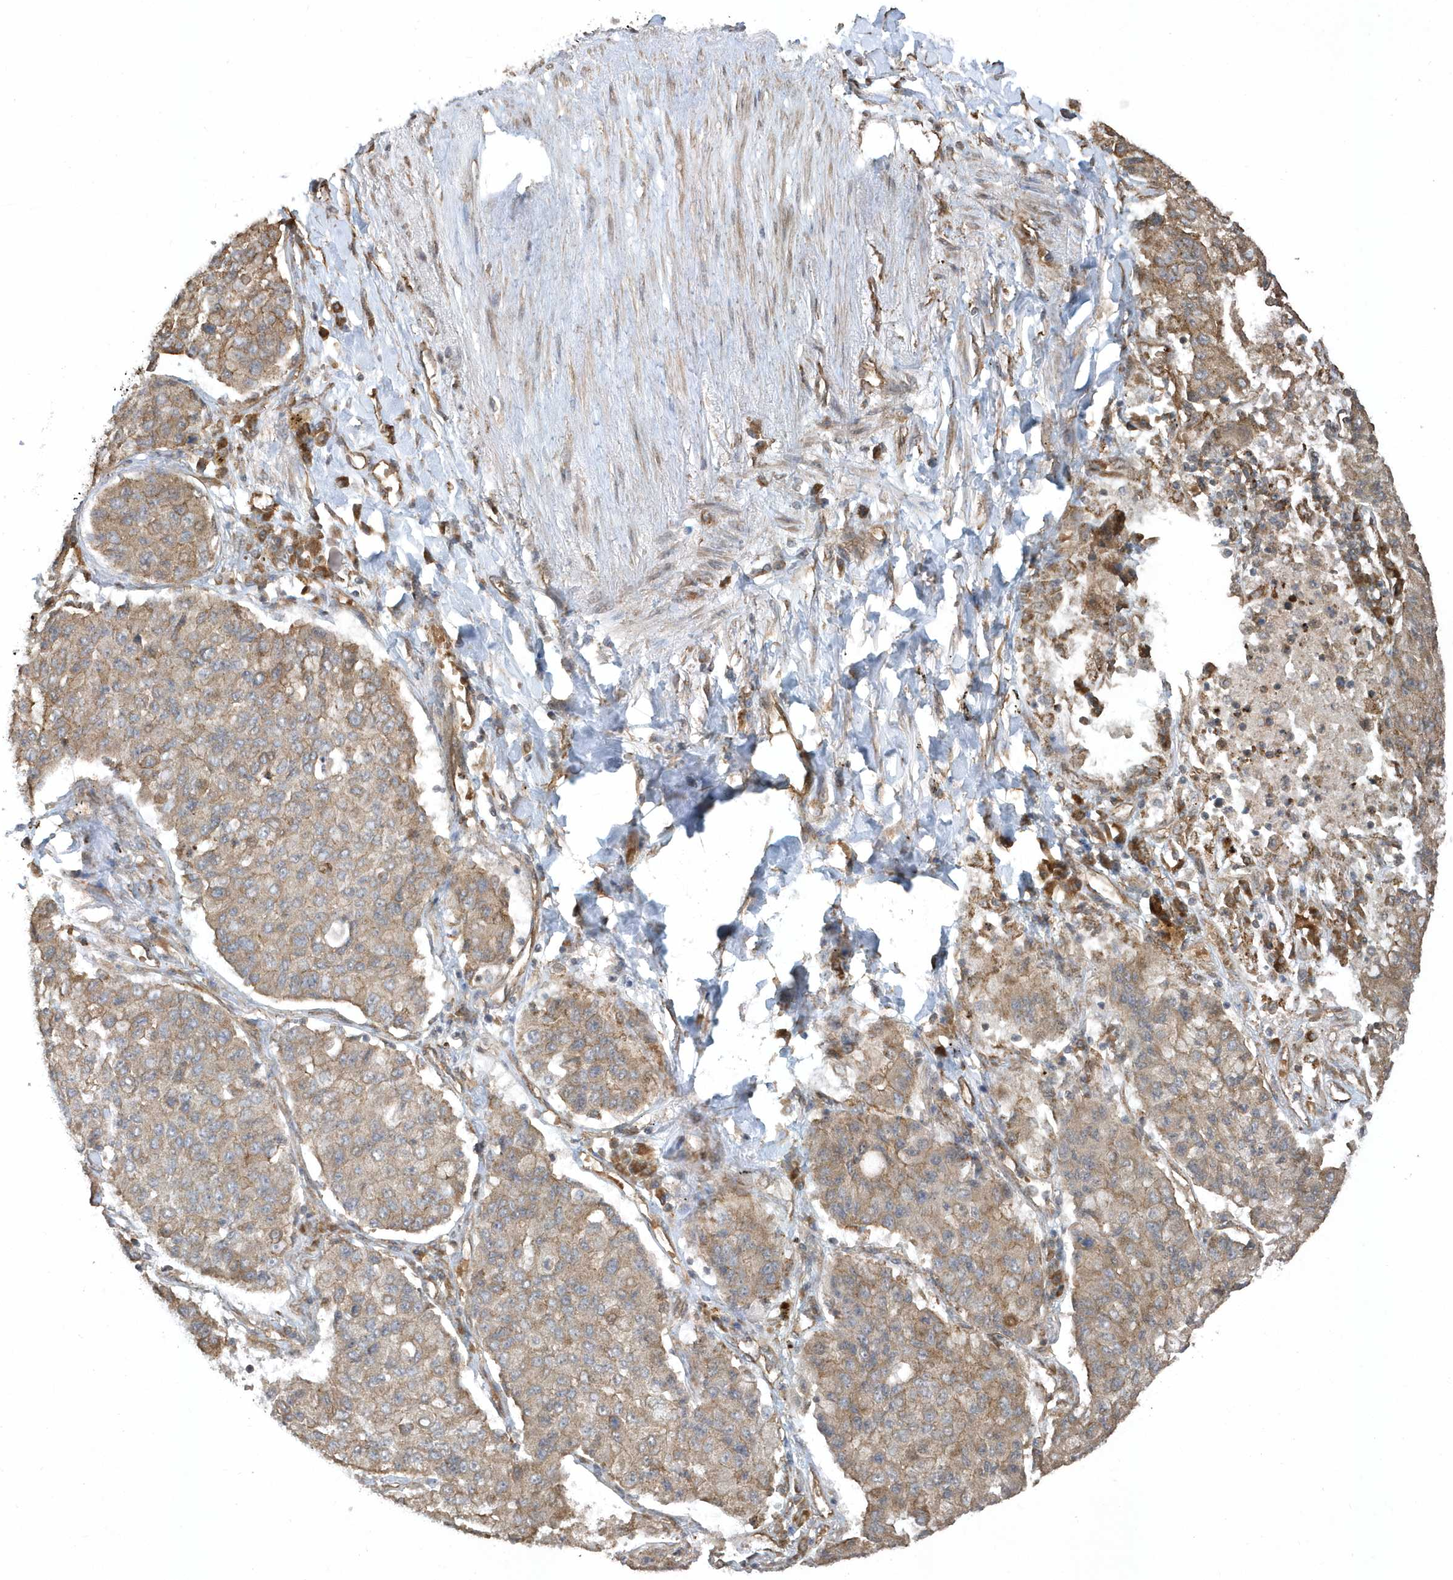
{"staining": {"intensity": "moderate", "quantity": ">75%", "location": "cytoplasmic/membranous"}, "tissue": "lung cancer", "cell_type": "Tumor cells", "image_type": "cancer", "snomed": [{"axis": "morphology", "description": "Squamous cell carcinoma, NOS"}, {"axis": "topography", "description": "Lung"}], "caption": "Protein positivity by IHC reveals moderate cytoplasmic/membranous positivity in approximately >75% of tumor cells in lung cancer.", "gene": "HERPUD1", "patient": {"sex": "male", "age": 74}}